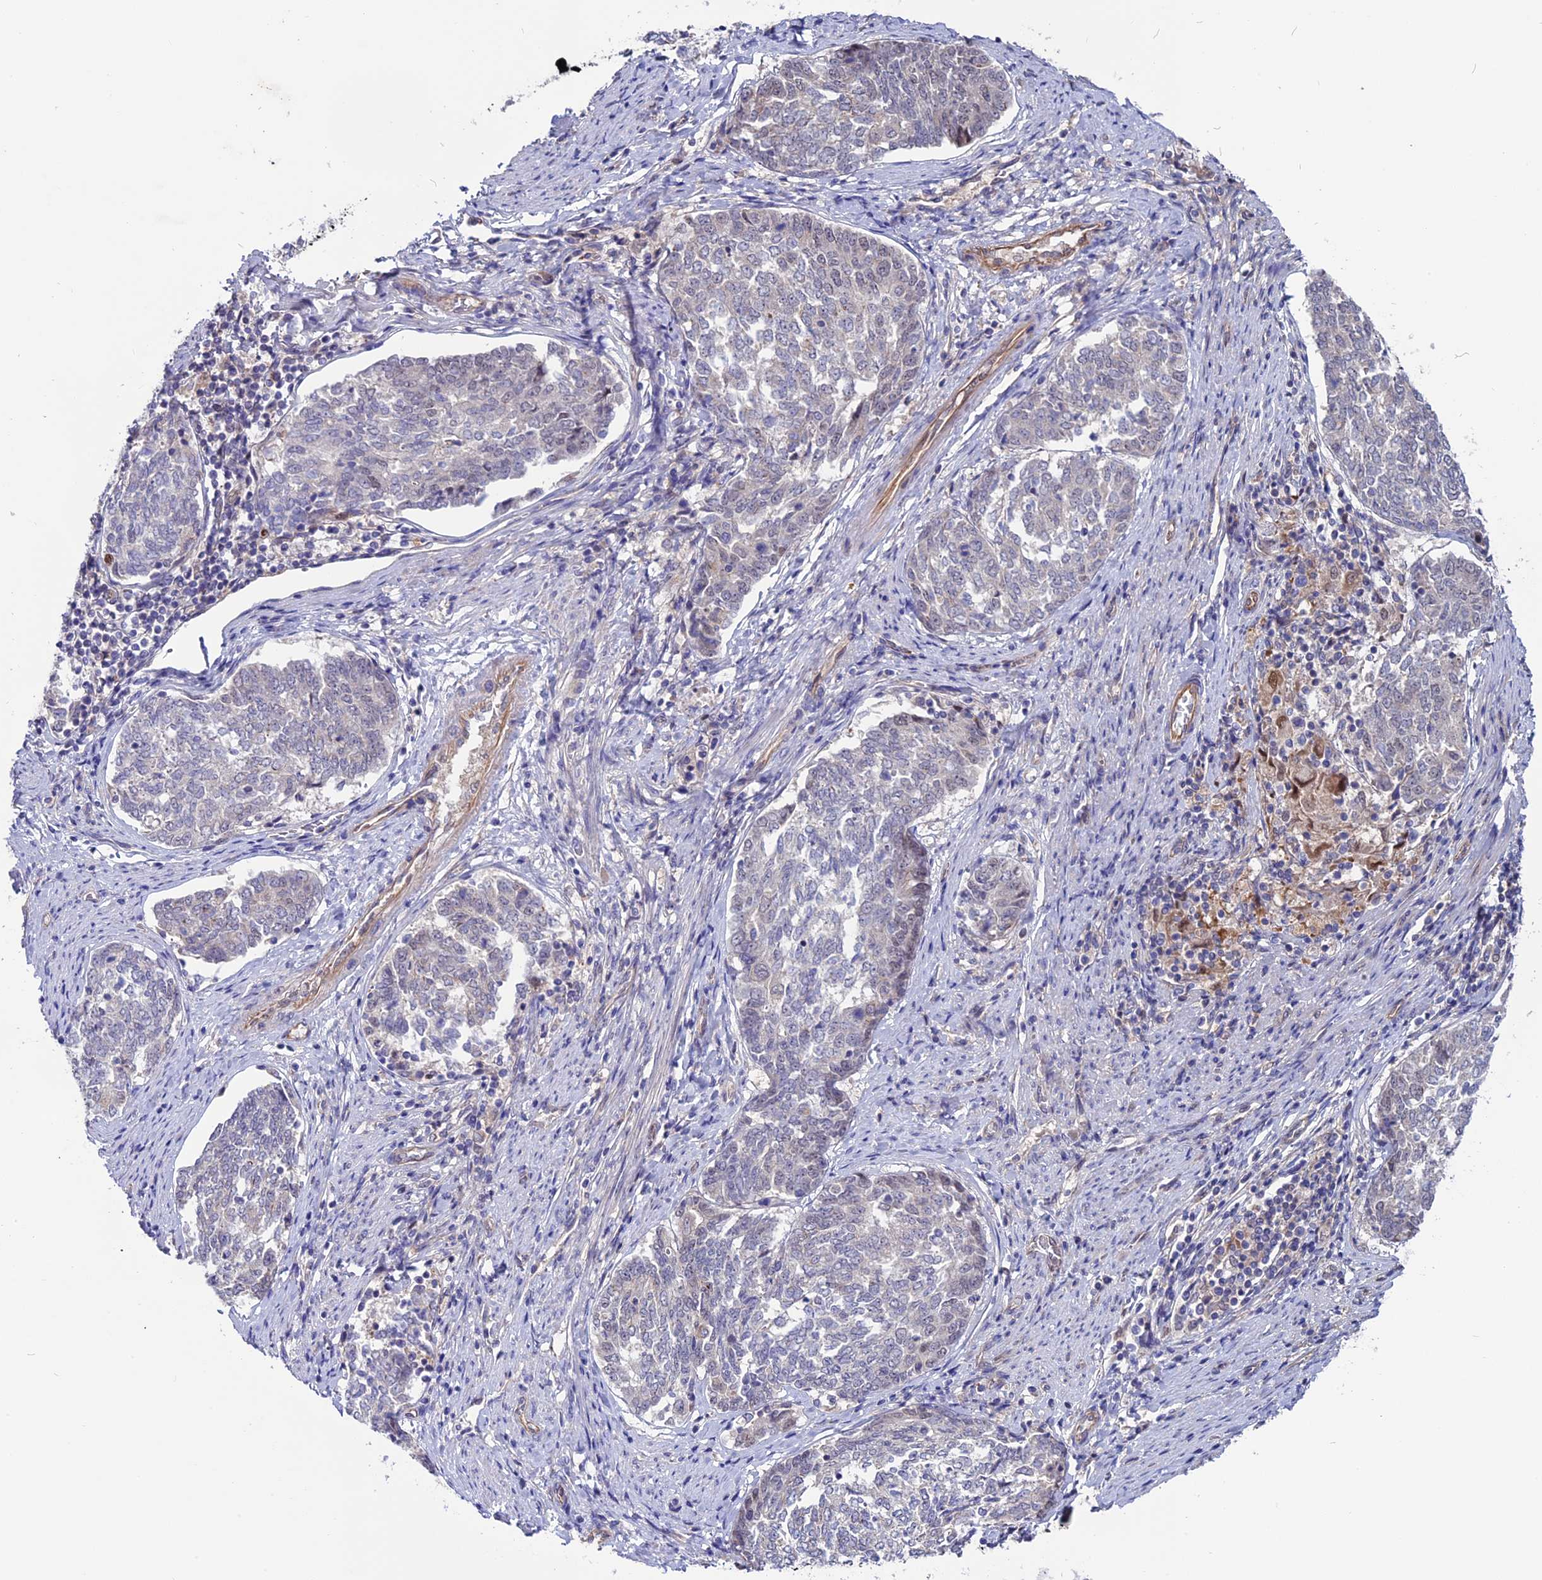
{"staining": {"intensity": "negative", "quantity": "none", "location": "none"}, "tissue": "endometrial cancer", "cell_type": "Tumor cells", "image_type": "cancer", "snomed": [{"axis": "morphology", "description": "Adenocarcinoma, NOS"}, {"axis": "topography", "description": "Endometrium"}], "caption": "Immunohistochemical staining of human adenocarcinoma (endometrial) displays no significant staining in tumor cells. (DAB IHC, high magnification).", "gene": "PDILT", "patient": {"sex": "female", "age": 80}}